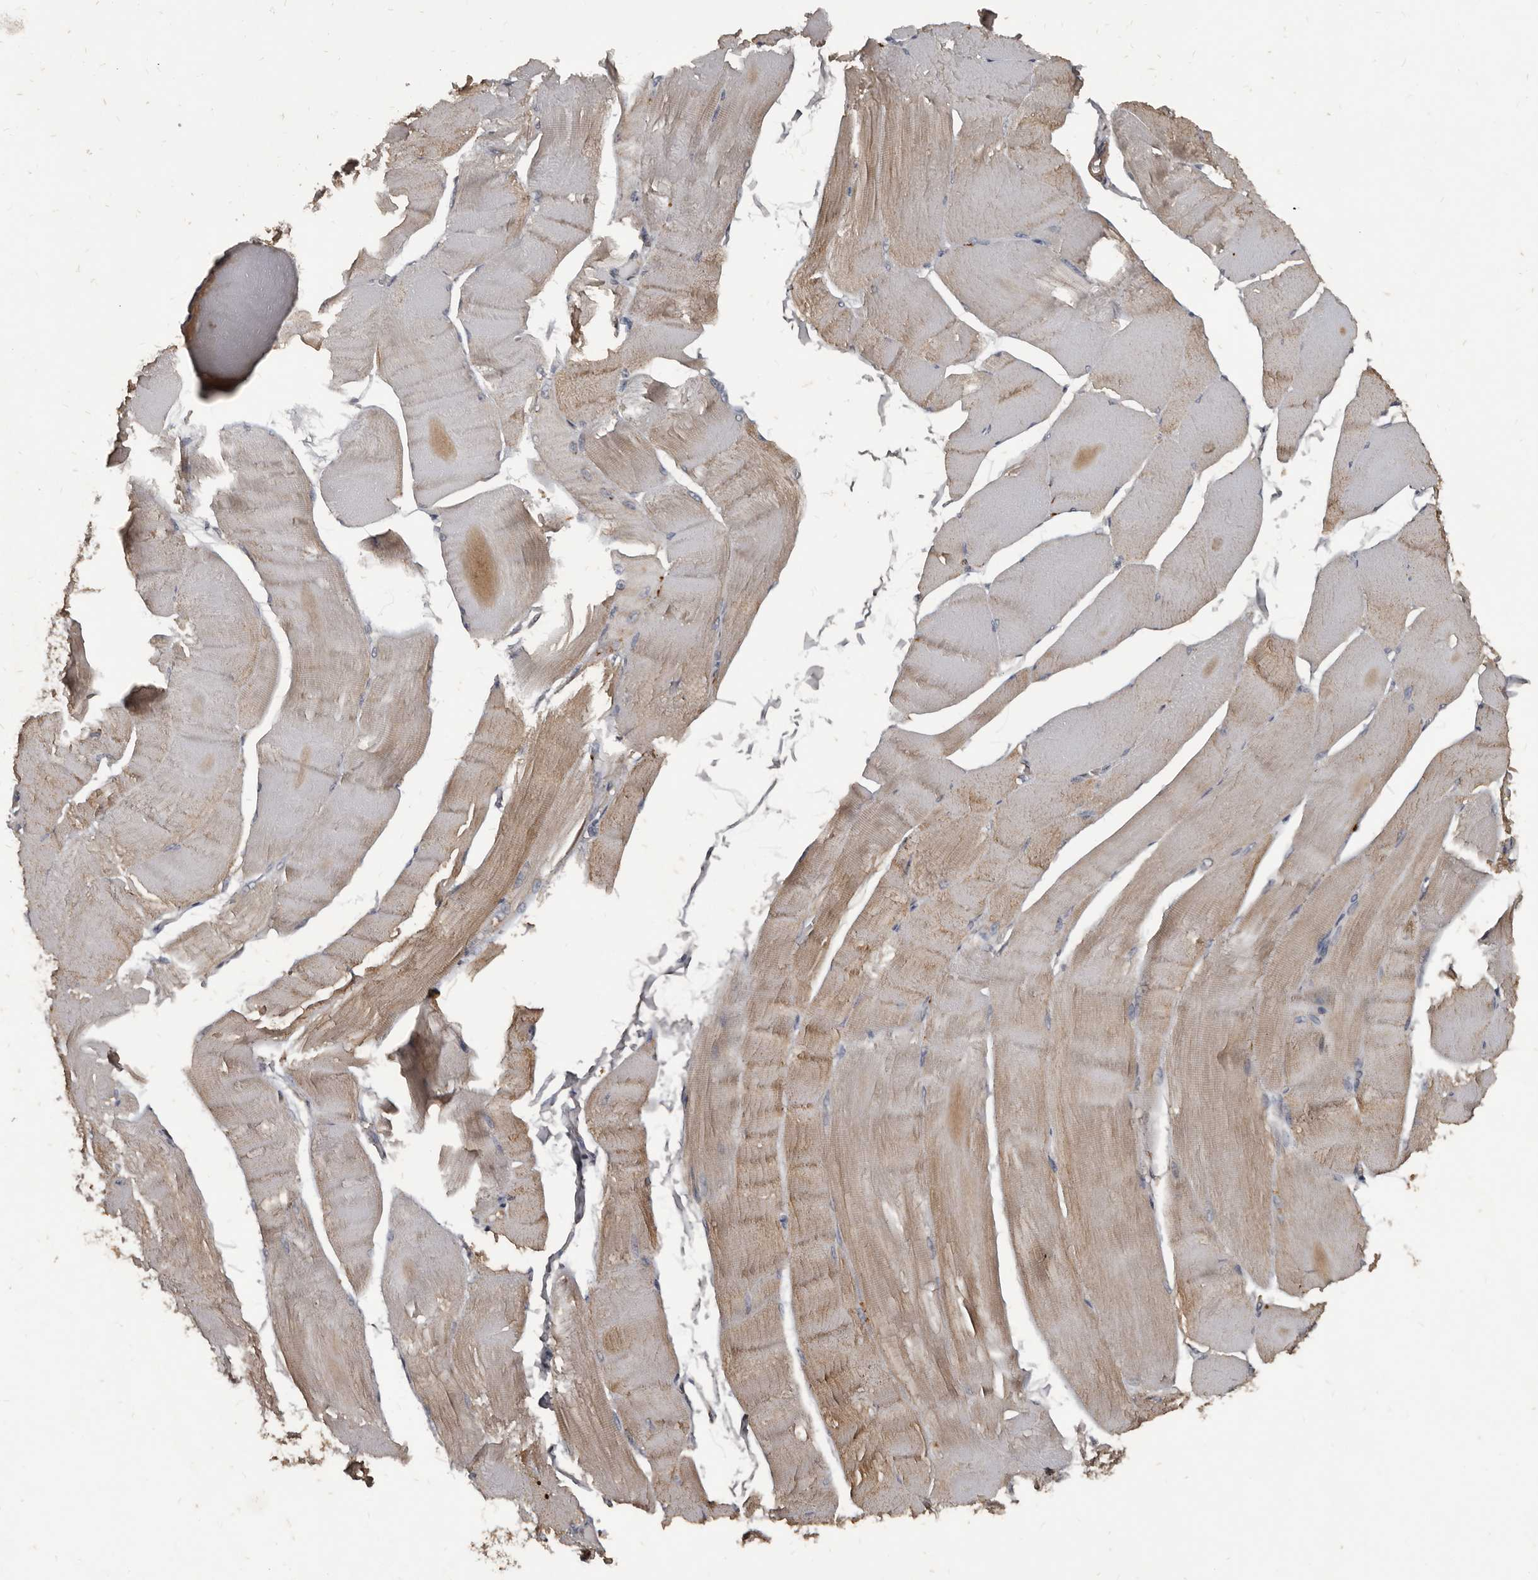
{"staining": {"intensity": "weak", "quantity": "<25%", "location": "cytoplasmic/membranous"}, "tissue": "skeletal muscle", "cell_type": "Myocytes", "image_type": "normal", "snomed": [{"axis": "morphology", "description": "Normal tissue, NOS"}, {"axis": "morphology", "description": "Basal cell carcinoma"}, {"axis": "topography", "description": "Skeletal muscle"}], "caption": "Photomicrograph shows no protein staining in myocytes of benign skeletal muscle.", "gene": "GREB1", "patient": {"sex": "female", "age": 64}}